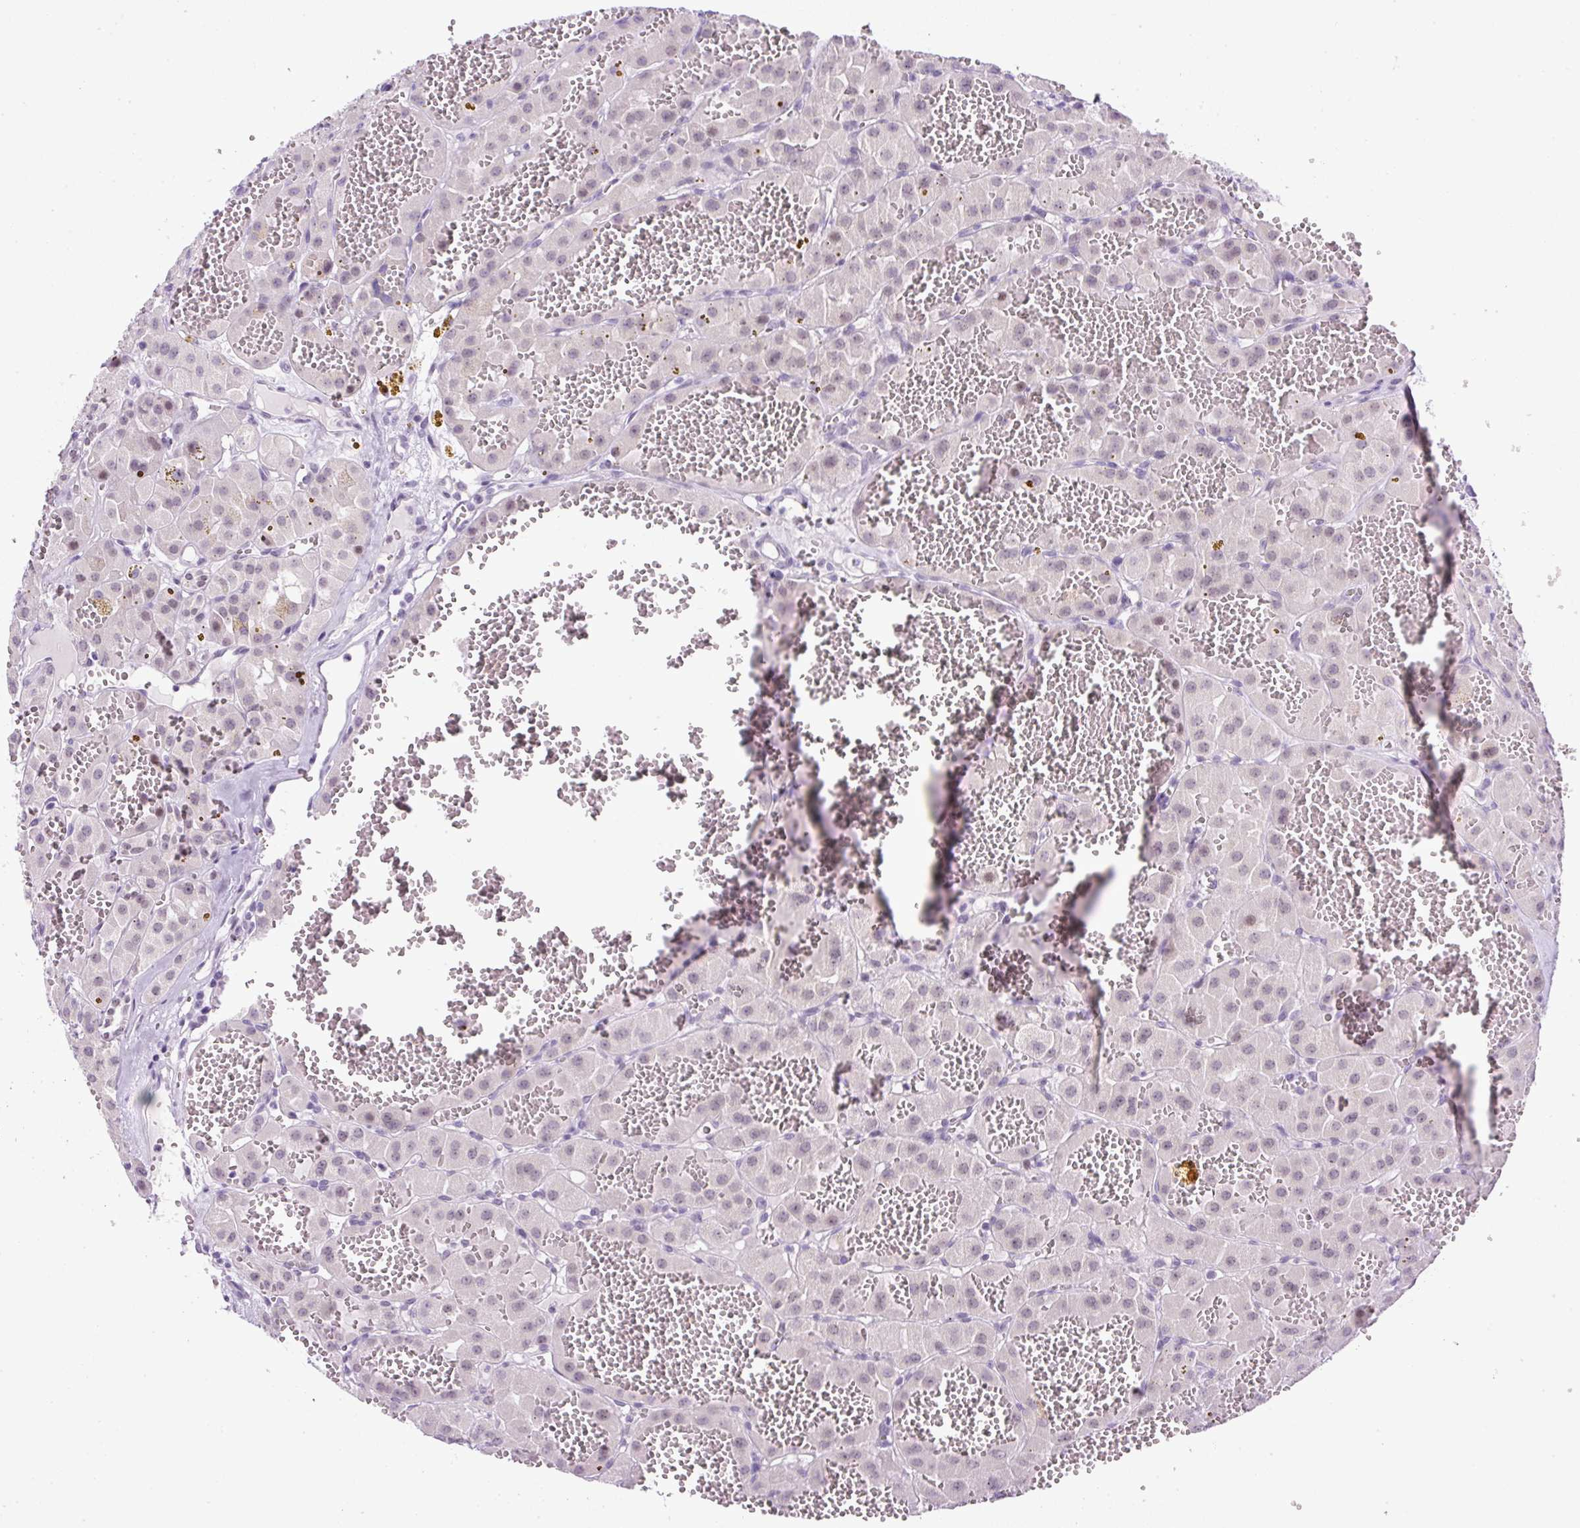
{"staining": {"intensity": "negative", "quantity": "none", "location": "none"}, "tissue": "renal cancer", "cell_type": "Tumor cells", "image_type": "cancer", "snomed": [{"axis": "morphology", "description": "Carcinoma, NOS"}, {"axis": "topography", "description": "Kidney"}], "caption": "Carcinoma (renal) was stained to show a protein in brown. There is no significant expression in tumor cells.", "gene": "RHBDD2", "patient": {"sex": "female", "age": 75}}